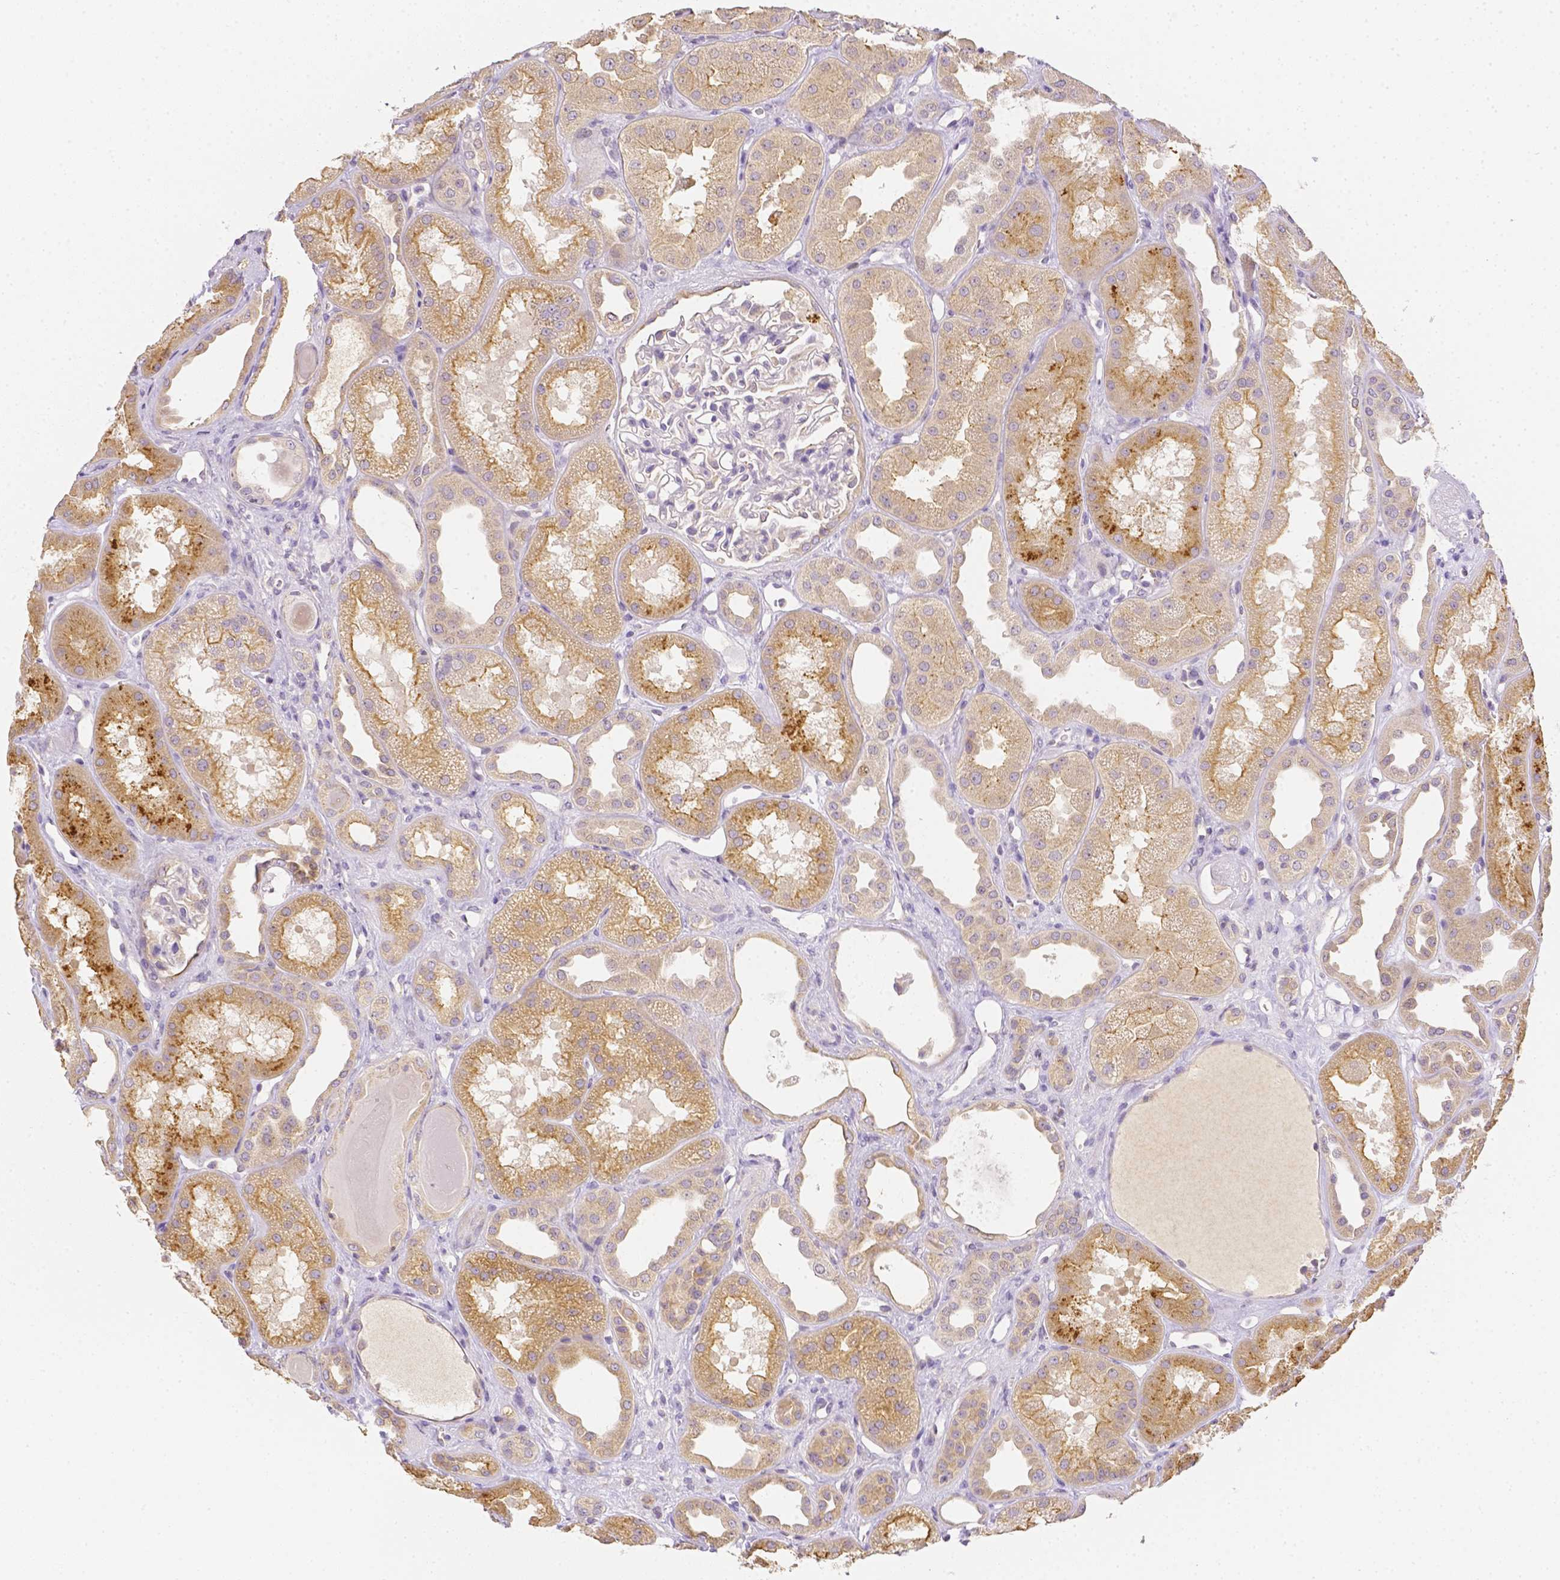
{"staining": {"intensity": "negative", "quantity": "none", "location": "none"}, "tissue": "kidney", "cell_type": "Cells in glomeruli", "image_type": "normal", "snomed": [{"axis": "morphology", "description": "Normal tissue, NOS"}, {"axis": "topography", "description": "Kidney"}], "caption": "A micrograph of human kidney is negative for staining in cells in glomeruli. The staining is performed using DAB brown chromogen with nuclei counter-stained in using hematoxylin.", "gene": "C10orf67", "patient": {"sex": "male", "age": 61}}